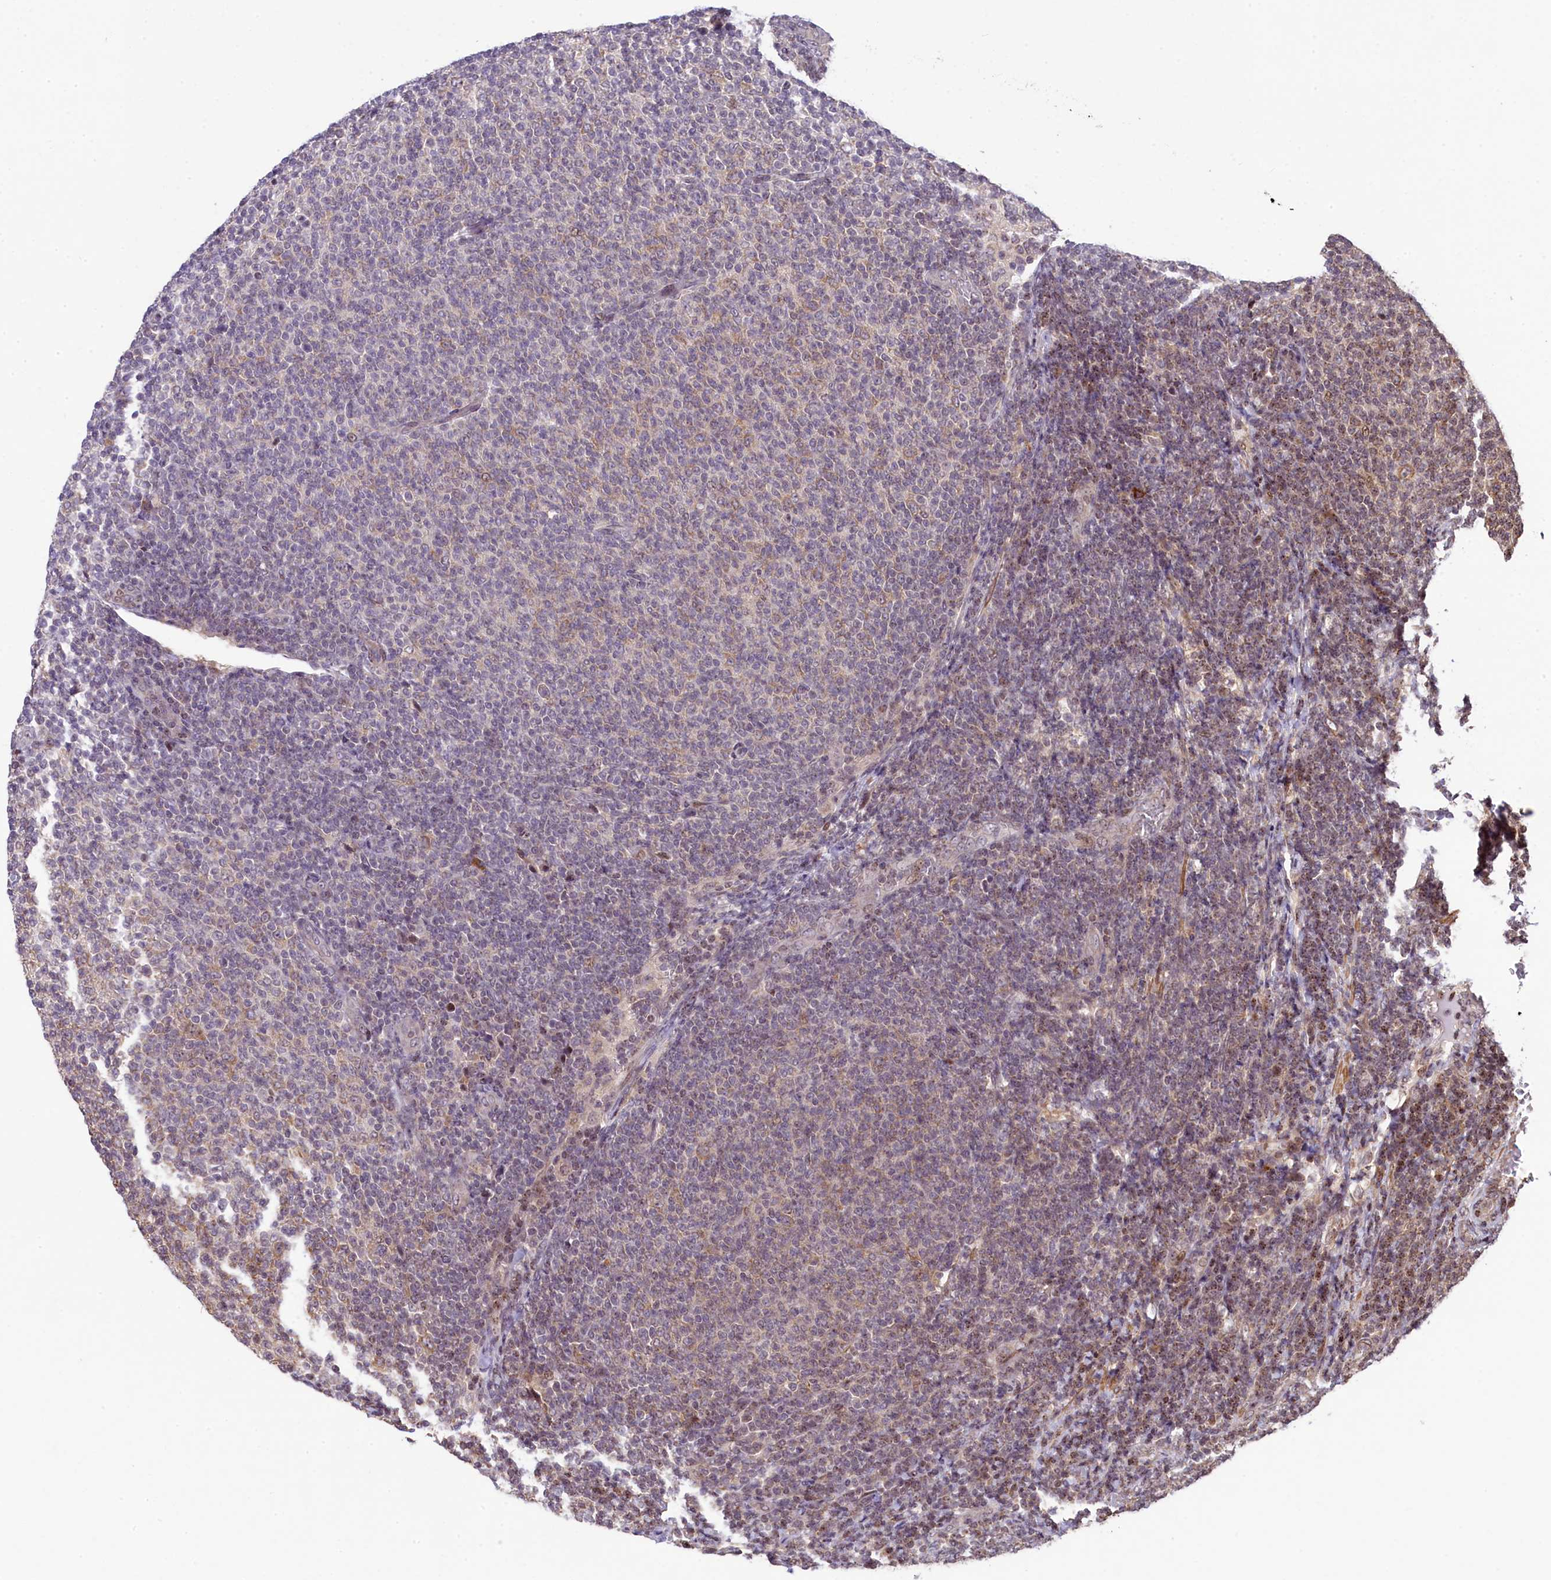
{"staining": {"intensity": "weak", "quantity": "25%-75%", "location": "cytoplasmic/membranous"}, "tissue": "lymphoma", "cell_type": "Tumor cells", "image_type": "cancer", "snomed": [{"axis": "morphology", "description": "Malignant lymphoma, non-Hodgkin's type, Low grade"}, {"axis": "topography", "description": "Lymph node"}], "caption": "A low amount of weak cytoplasmic/membranous positivity is present in about 25%-75% of tumor cells in low-grade malignant lymphoma, non-Hodgkin's type tissue. Using DAB (brown) and hematoxylin (blue) stains, captured at high magnification using brightfield microscopy.", "gene": "RBBP8", "patient": {"sex": "male", "age": 66}}